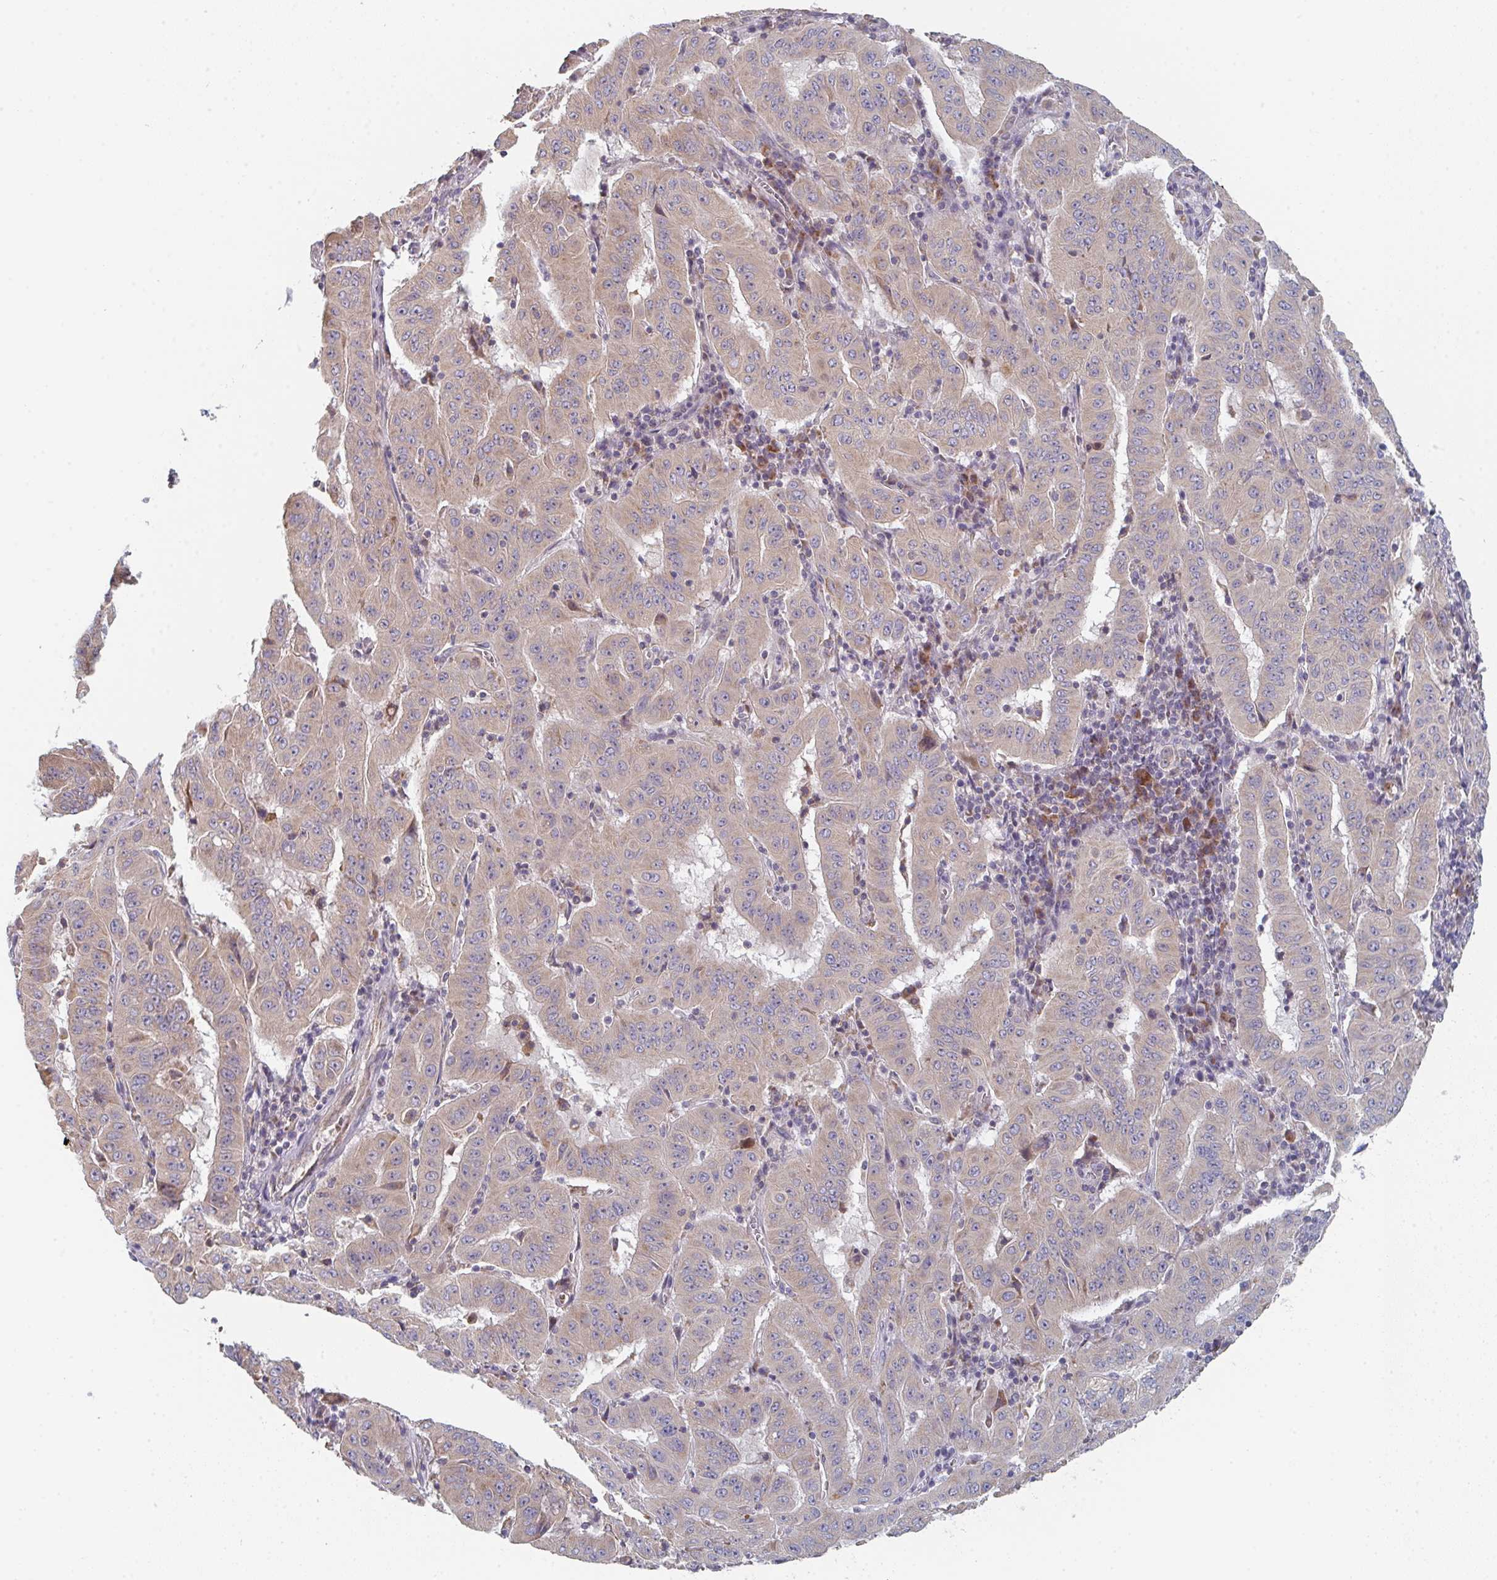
{"staining": {"intensity": "weak", "quantity": ">75%", "location": "cytoplasmic/membranous"}, "tissue": "pancreatic cancer", "cell_type": "Tumor cells", "image_type": "cancer", "snomed": [{"axis": "morphology", "description": "Adenocarcinoma, NOS"}, {"axis": "topography", "description": "Pancreas"}], "caption": "Protein expression by immunohistochemistry (IHC) reveals weak cytoplasmic/membranous positivity in about >75% of tumor cells in adenocarcinoma (pancreatic).", "gene": "ELOVL1", "patient": {"sex": "male", "age": 63}}